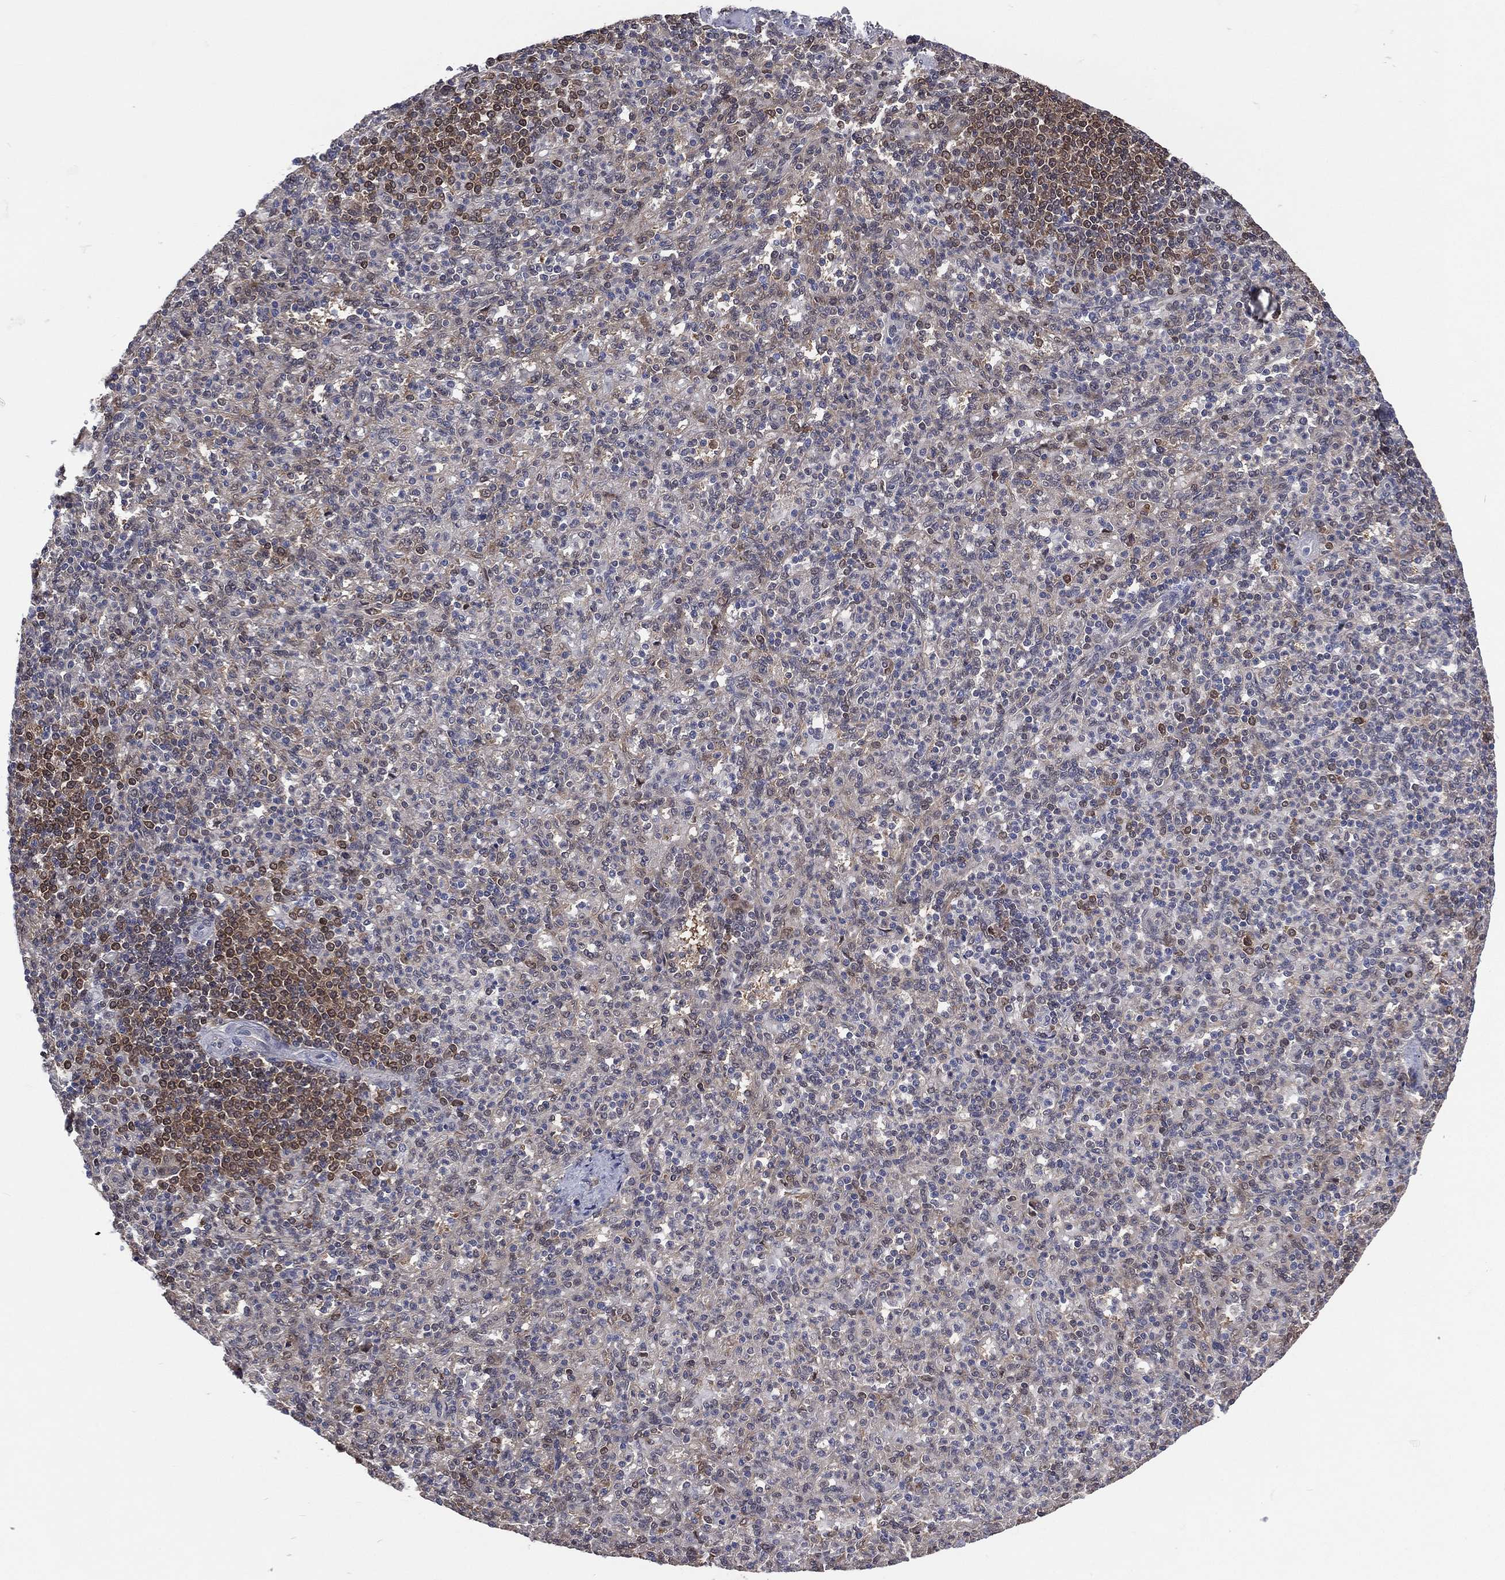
{"staining": {"intensity": "moderate", "quantity": "<25%", "location": "nuclear"}, "tissue": "spleen", "cell_type": "Cells in red pulp", "image_type": "normal", "snomed": [{"axis": "morphology", "description": "Normal tissue, NOS"}, {"axis": "topography", "description": "Spleen"}], "caption": "A high-resolution histopathology image shows IHC staining of normal spleen, which demonstrates moderate nuclear staining in about <25% of cells in red pulp.", "gene": "MTAP", "patient": {"sex": "female", "age": 74}}